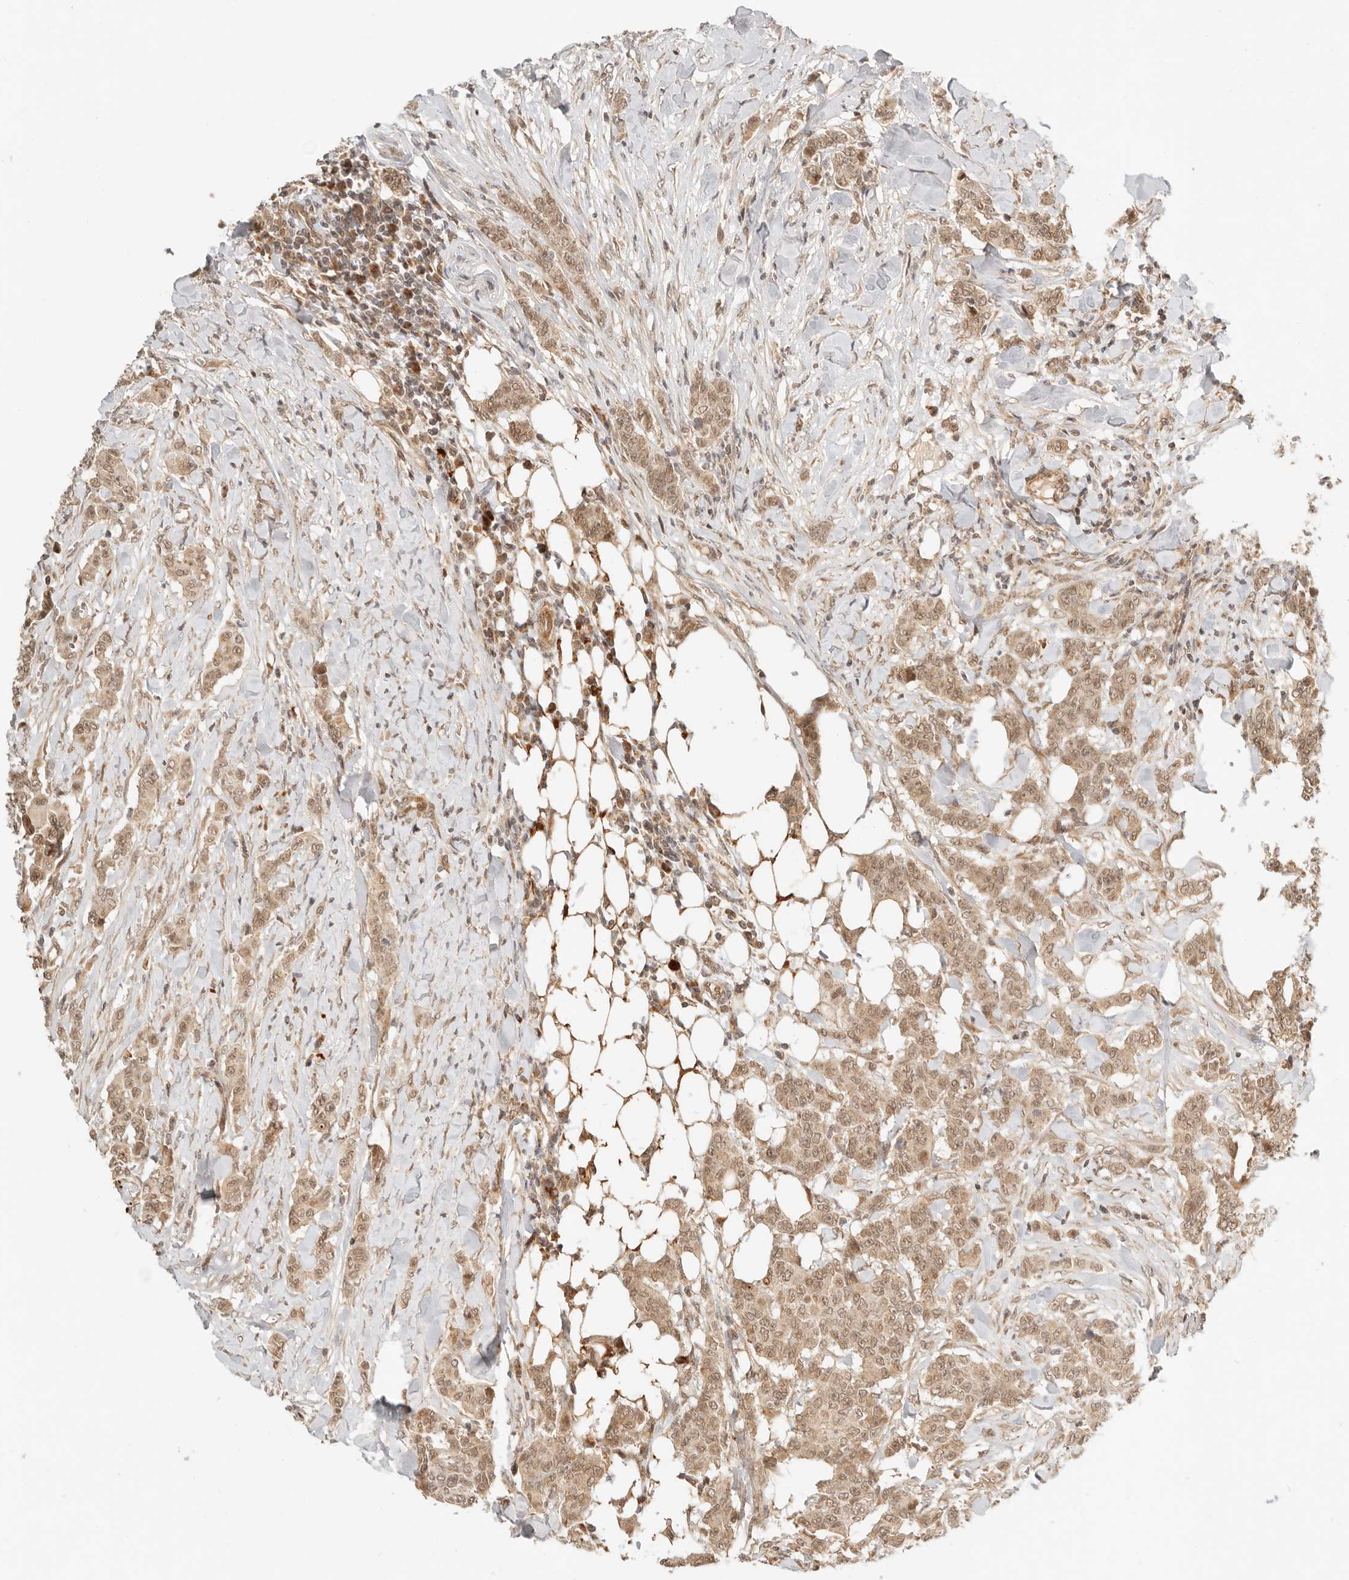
{"staining": {"intensity": "moderate", "quantity": ">75%", "location": "cytoplasmic/membranous,nuclear"}, "tissue": "breast cancer", "cell_type": "Tumor cells", "image_type": "cancer", "snomed": [{"axis": "morphology", "description": "Duct carcinoma"}, {"axis": "topography", "description": "Breast"}], "caption": "Breast intraductal carcinoma tissue shows moderate cytoplasmic/membranous and nuclear expression in about >75% of tumor cells", "gene": "BAALC", "patient": {"sex": "female", "age": 40}}